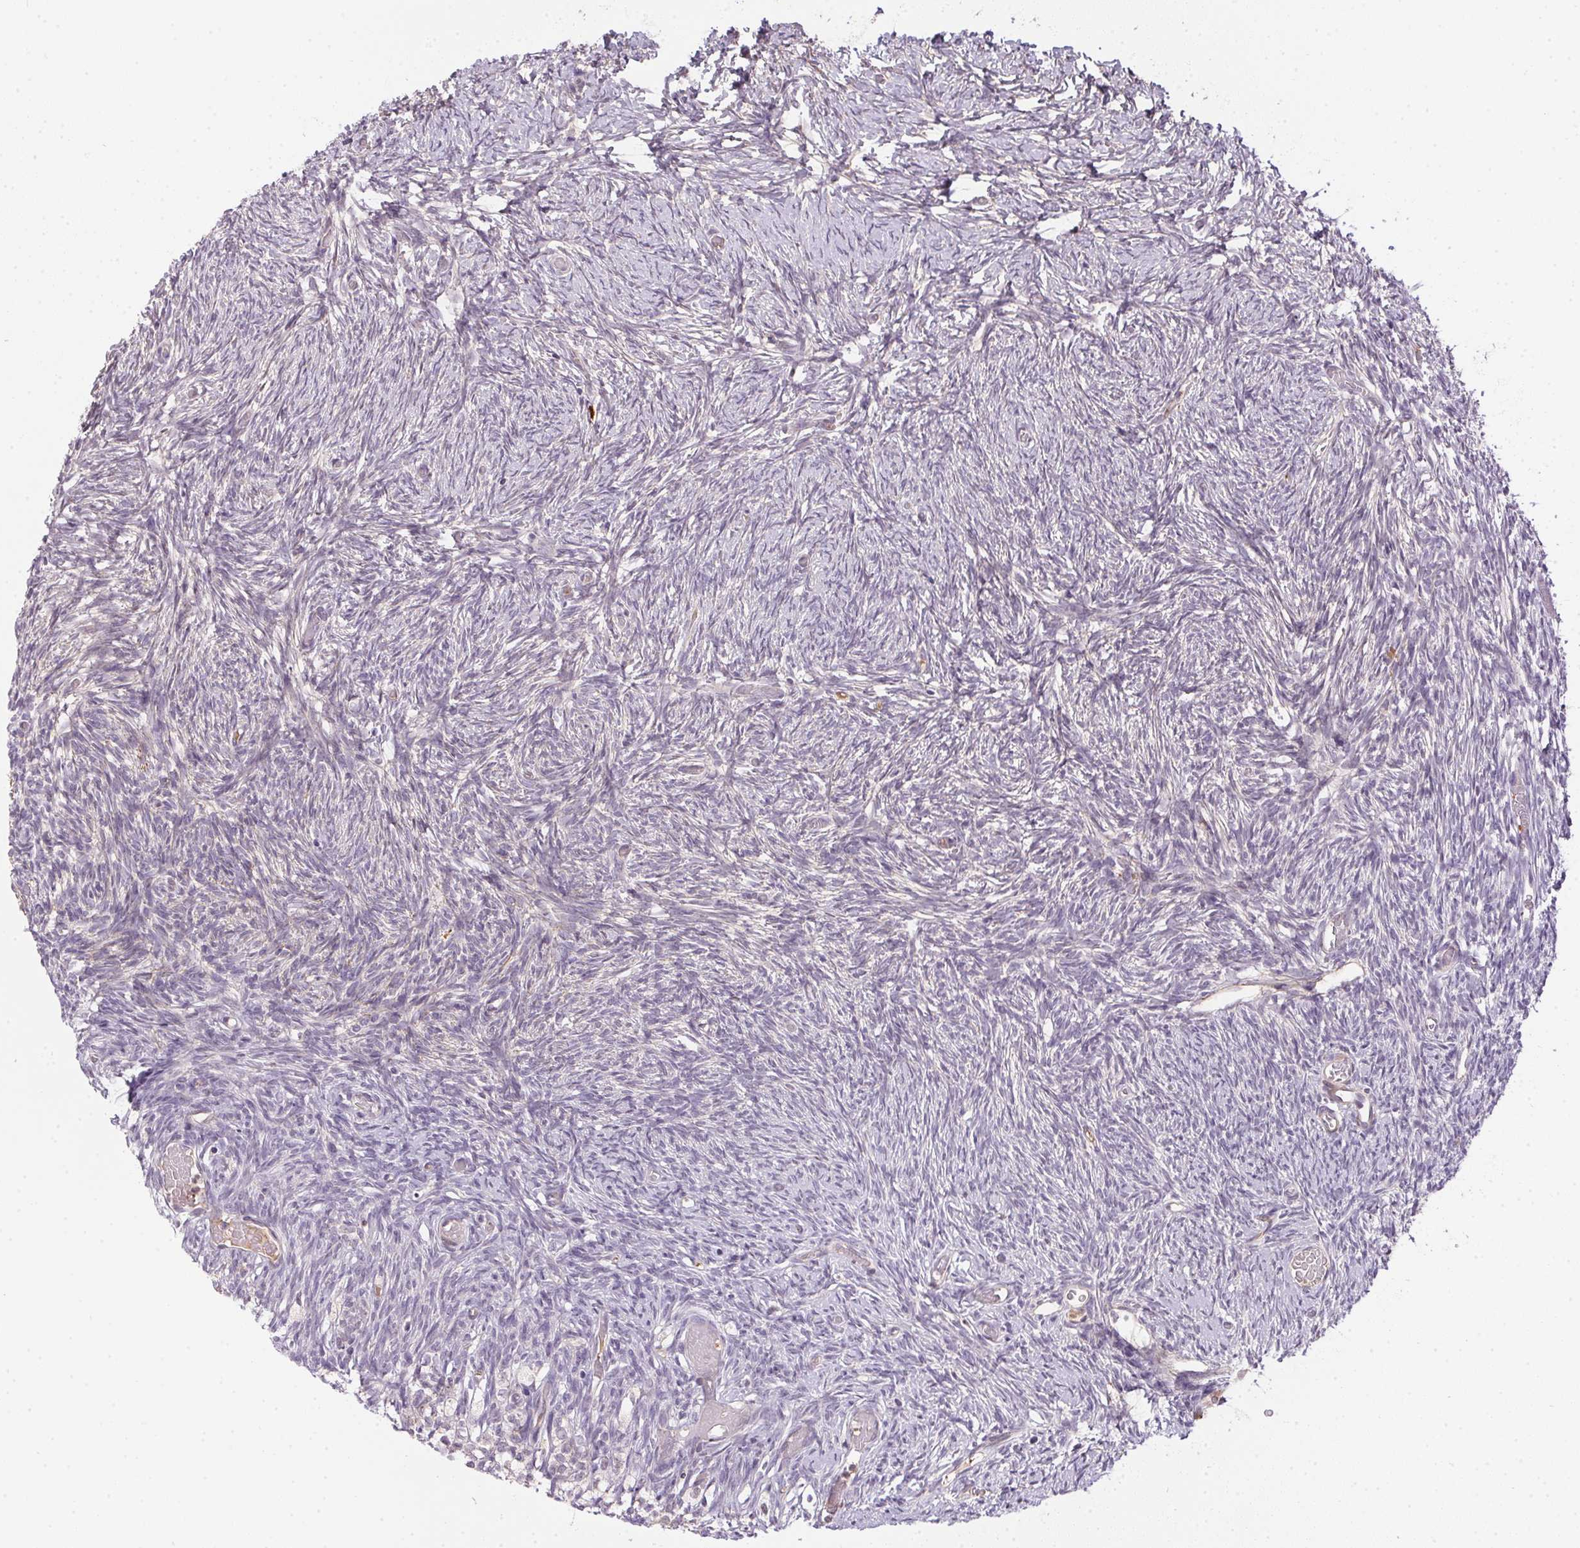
{"staining": {"intensity": "negative", "quantity": "none", "location": "none"}, "tissue": "ovary", "cell_type": "Follicle cells", "image_type": "normal", "snomed": [{"axis": "morphology", "description": "Normal tissue, NOS"}, {"axis": "topography", "description": "Ovary"}], "caption": "Immunohistochemistry (IHC) histopathology image of normal ovary: human ovary stained with DAB (3,3'-diaminobenzidine) displays no significant protein expression in follicle cells. (DAB (3,3'-diaminobenzidine) IHC, high magnification).", "gene": "CFAP92", "patient": {"sex": "female", "age": 39}}